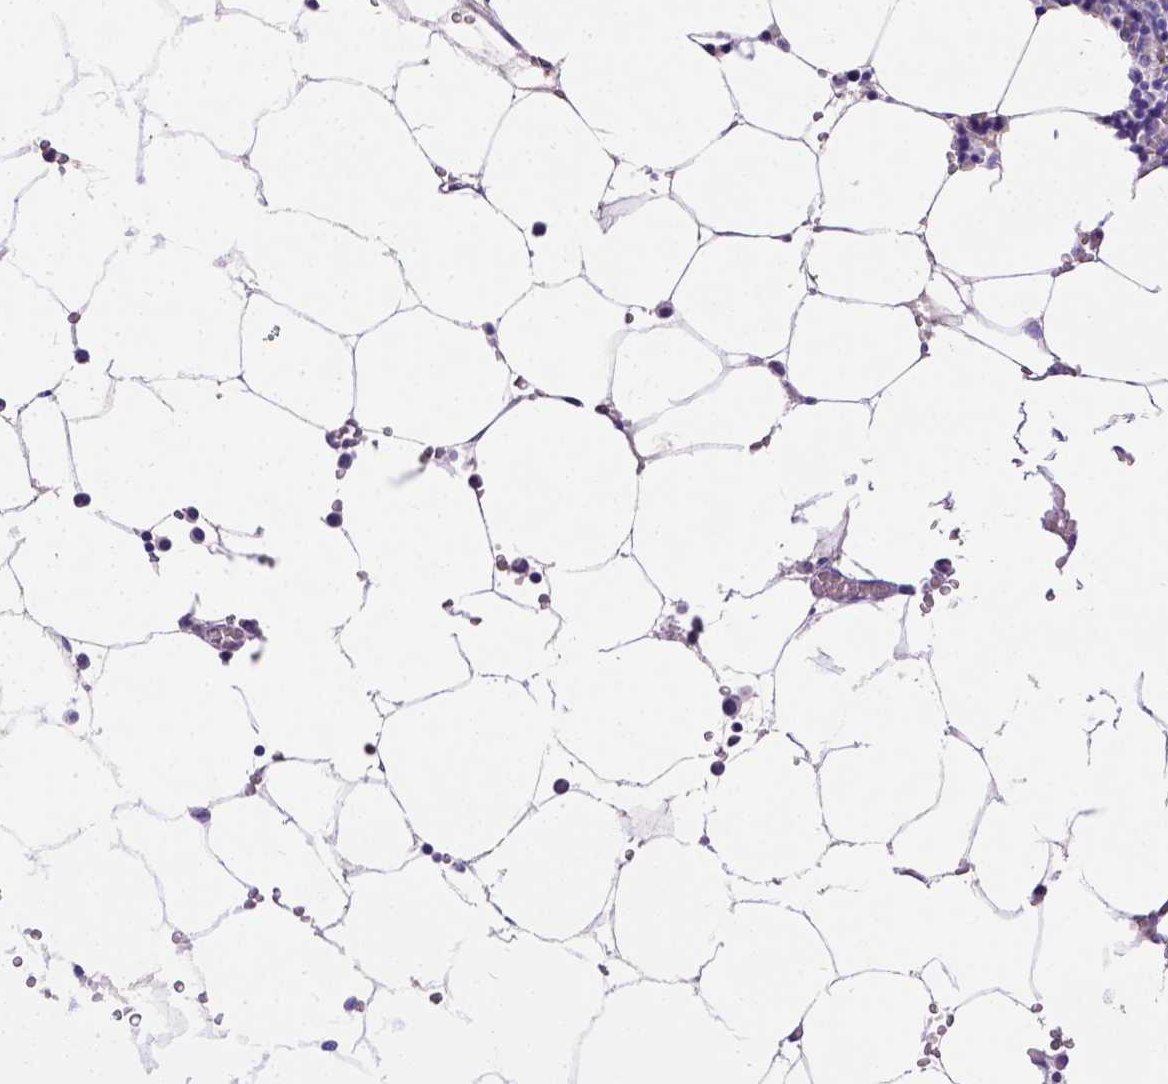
{"staining": {"intensity": "moderate", "quantity": "<25%", "location": "cytoplasmic/membranous"}, "tissue": "bone marrow", "cell_type": "Hematopoietic cells", "image_type": "normal", "snomed": [{"axis": "morphology", "description": "Normal tissue, NOS"}, {"axis": "topography", "description": "Bone marrow"}], "caption": "A brown stain highlights moderate cytoplasmic/membranous positivity of a protein in hematopoietic cells of benign bone marrow. The staining was performed using DAB, with brown indicating positive protein expression. Nuclei are stained blue with hematoxylin.", "gene": "B3GAT1", "patient": {"sex": "female", "age": 52}}